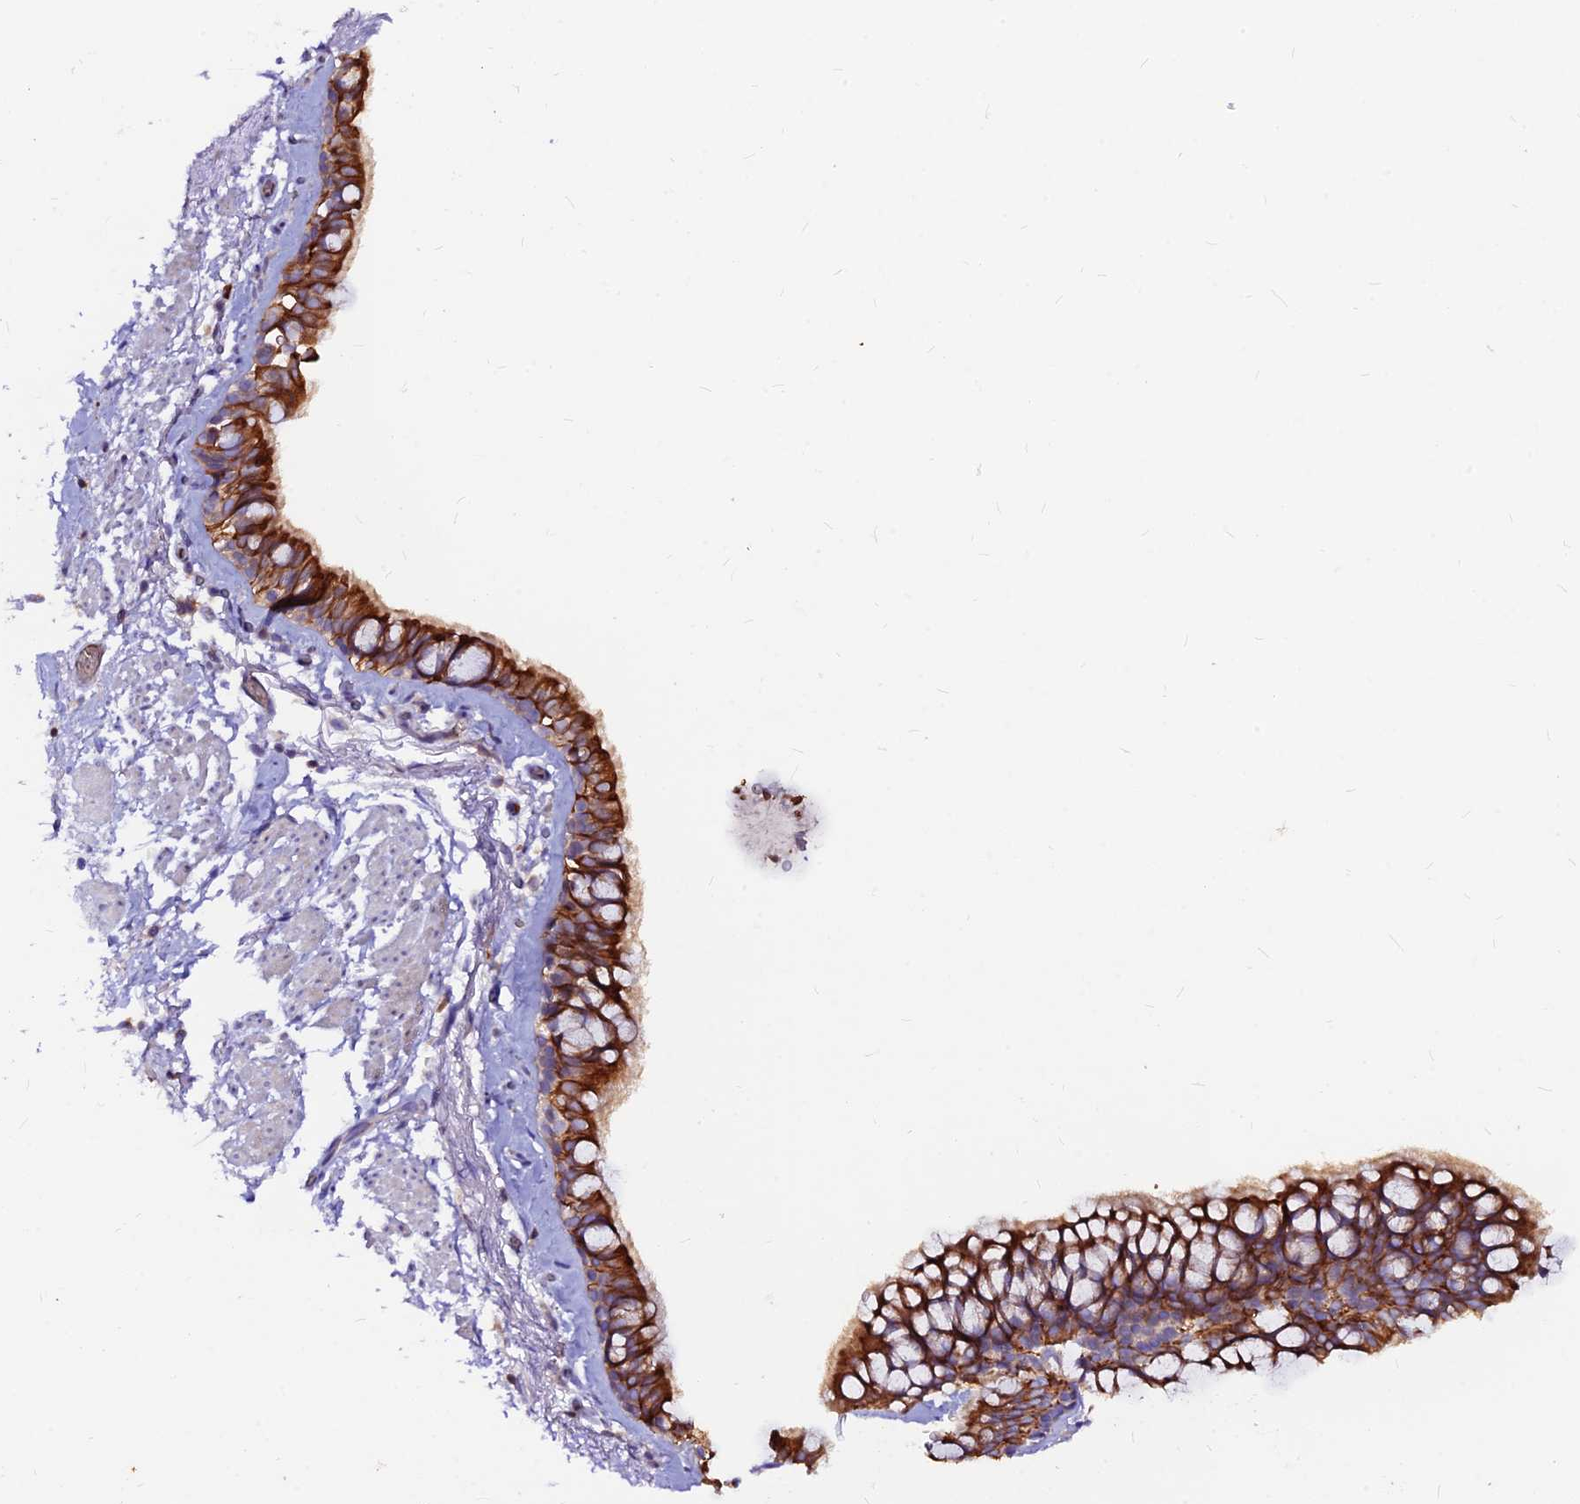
{"staining": {"intensity": "strong", "quantity": ">75%", "location": "cytoplasmic/membranous"}, "tissue": "bronchus", "cell_type": "Respiratory epithelial cells", "image_type": "normal", "snomed": [{"axis": "morphology", "description": "Normal tissue, NOS"}, {"axis": "topography", "description": "Bronchus"}], "caption": "A micrograph of human bronchus stained for a protein demonstrates strong cytoplasmic/membranous brown staining in respiratory epithelial cells.", "gene": "DENND2D", "patient": {"sex": "male", "age": 65}}